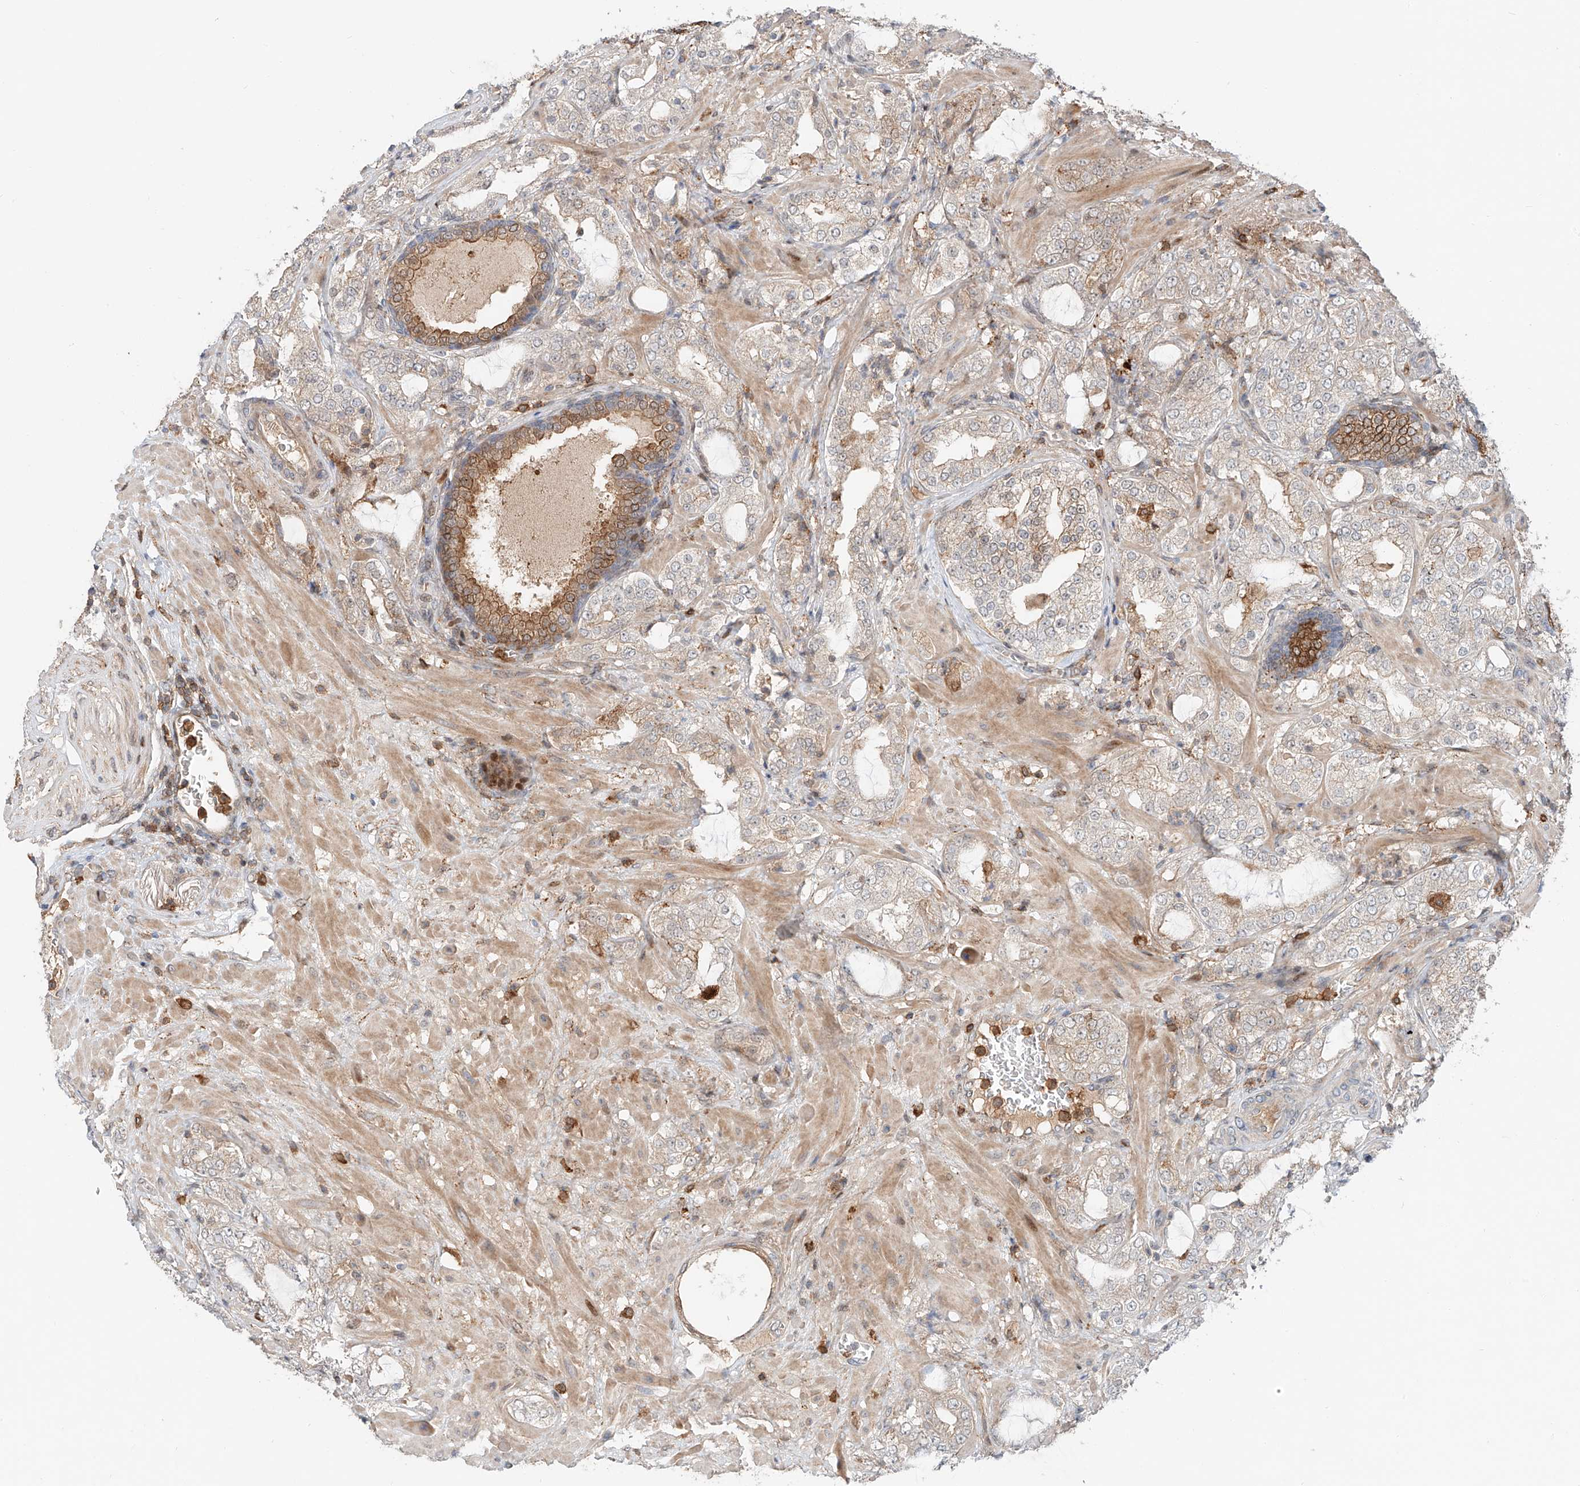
{"staining": {"intensity": "negative", "quantity": "none", "location": "none"}, "tissue": "prostate cancer", "cell_type": "Tumor cells", "image_type": "cancer", "snomed": [{"axis": "morphology", "description": "Adenocarcinoma, High grade"}, {"axis": "topography", "description": "Prostate"}], "caption": "A micrograph of prostate adenocarcinoma (high-grade) stained for a protein demonstrates no brown staining in tumor cells.", "gene": "CEP162", "patient": {"sex": "male", "age": 64}}